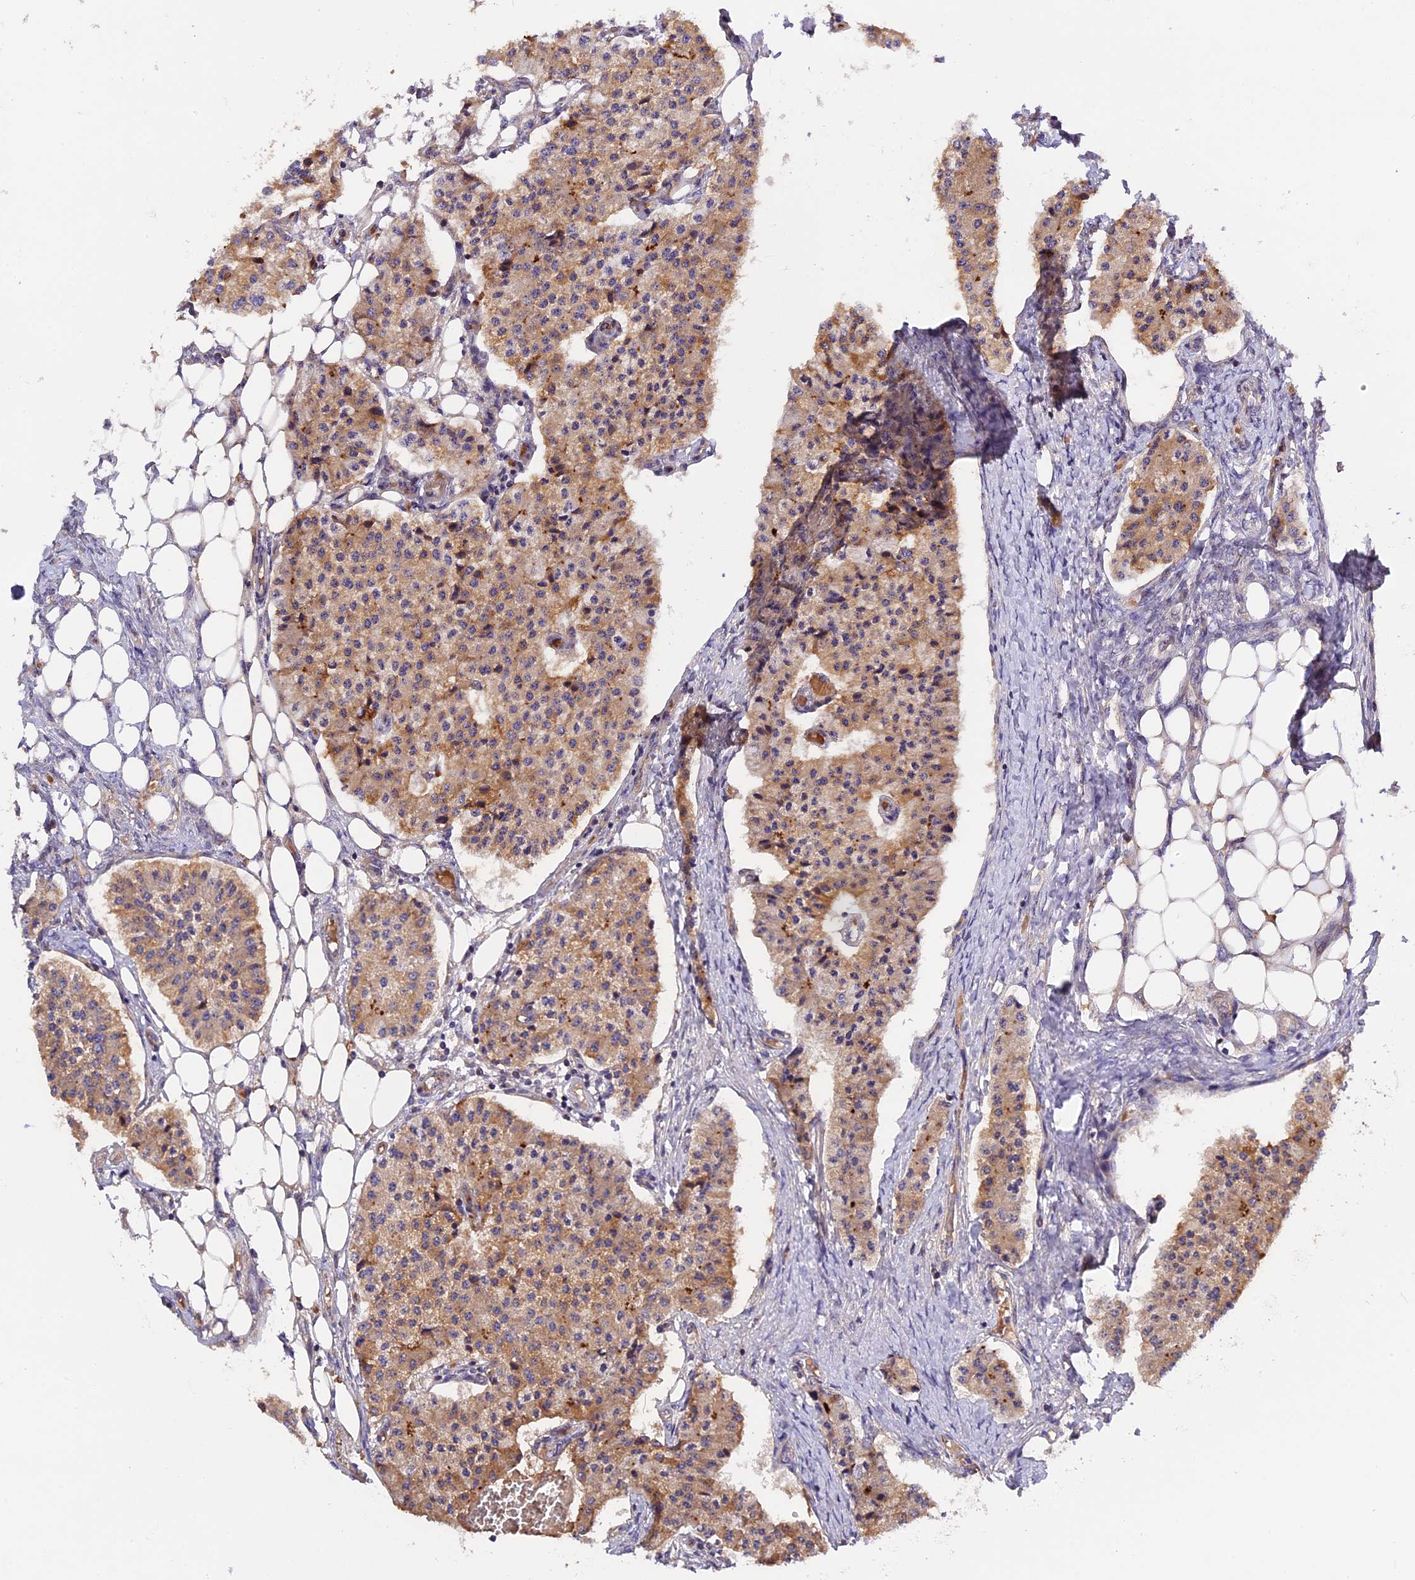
{"staining": {"intensity": "moderate", "quantity": ">75%", "location": "cytoplasmic/membranous"}, "tissue": "carcinoid", "cell_type": "Tumor cells", "image_type": "cancer", "snomed": [{"axis": "morphology", "description": "Carcinoid, malignant, NOS"}, {"axis": "topography", "description": "Colon"}], "caption": "Protein staining of carcinoid (malignant) tissue exhibits moderate cytoplasmic/membranous expression in about >75% of tumor cells. The staining was performed using DAB (3,3'-diaminobenzidine), with brown indicating positive protein expression. Nuclei are stained blue with hematoxylin.", "gene": "TRMT1", "patient": {"sex": "female", "age": 52}}